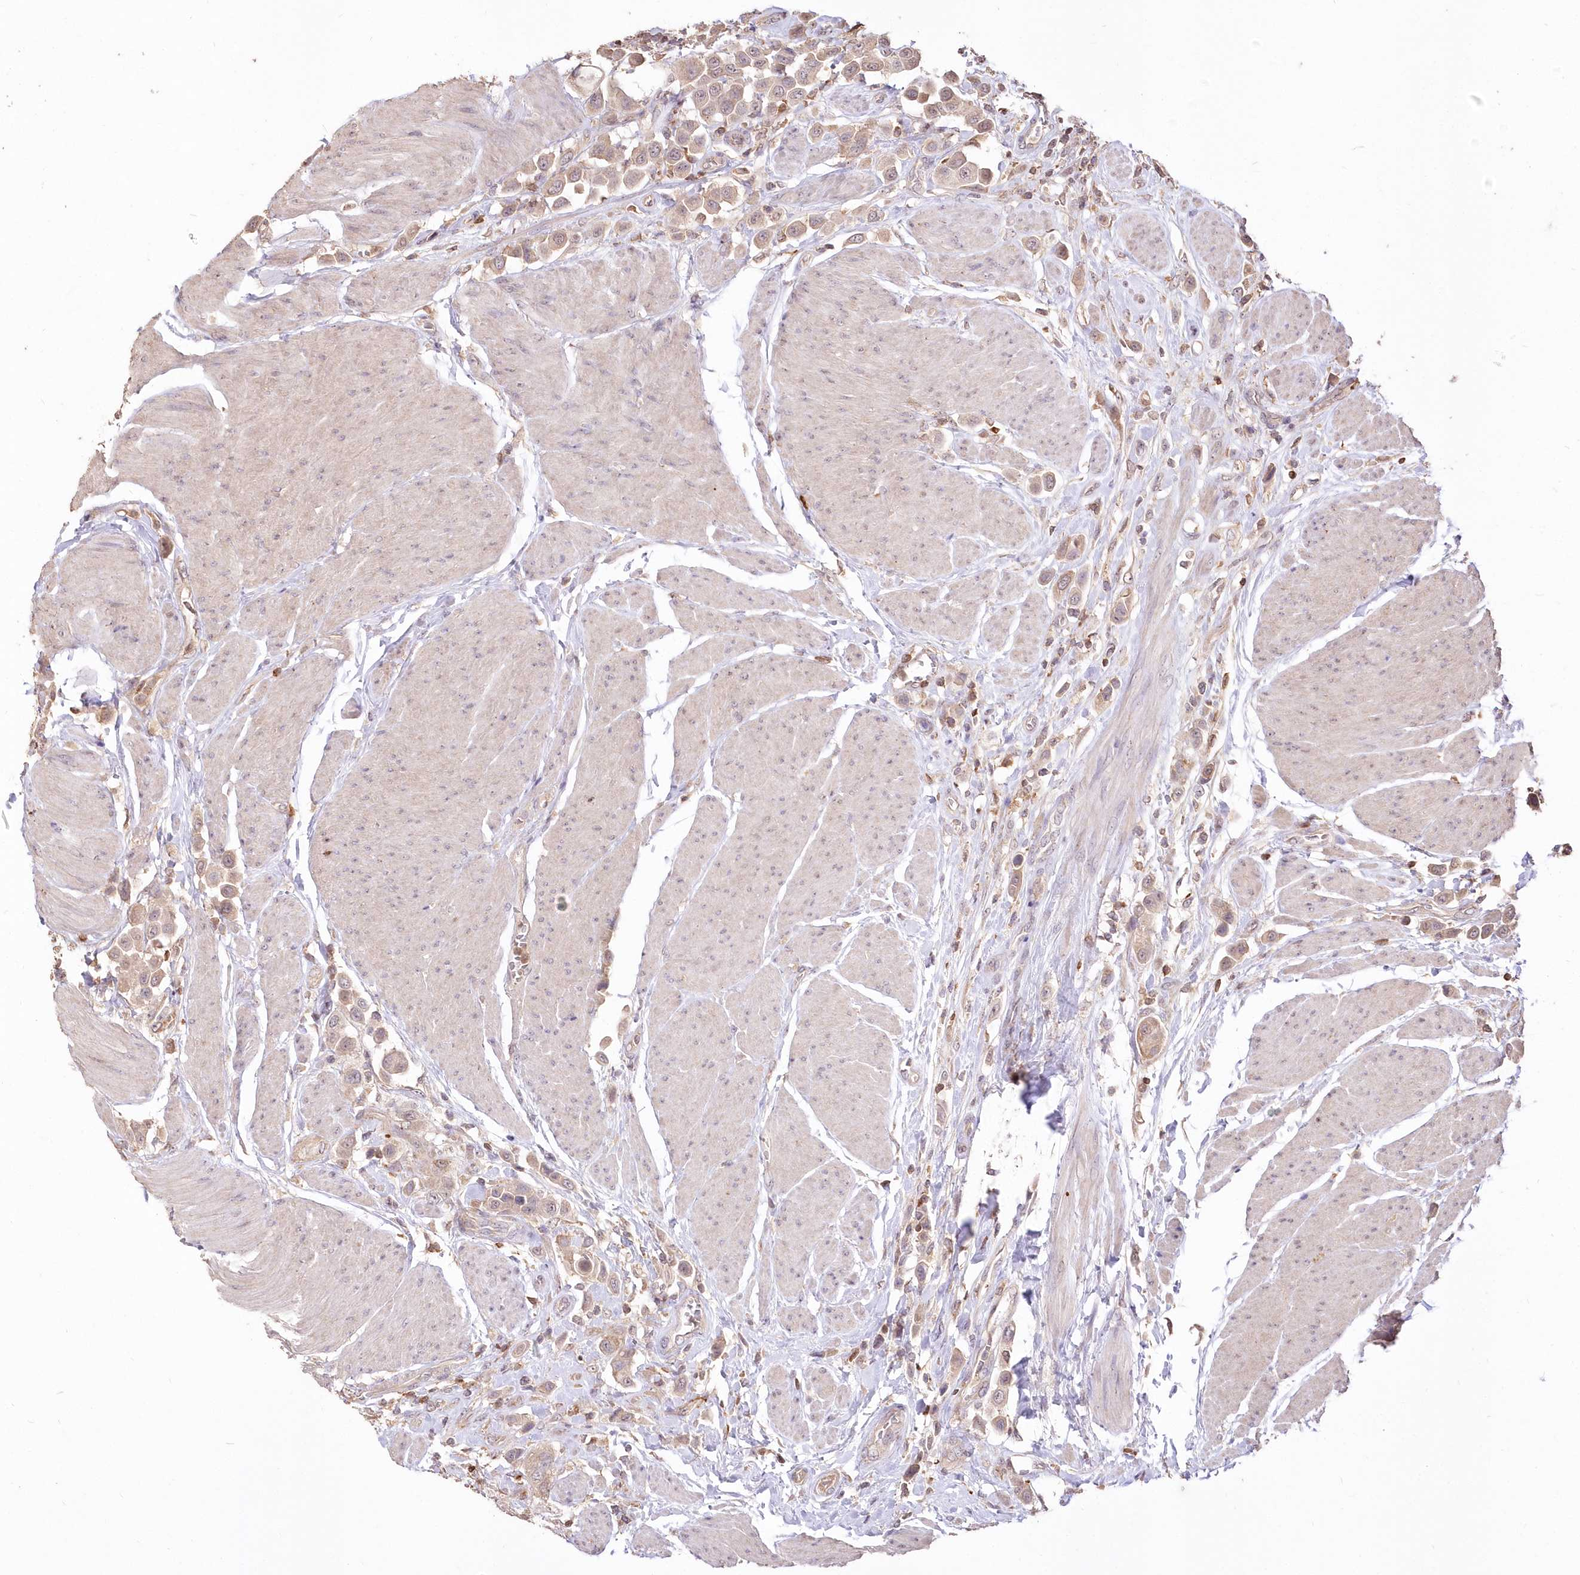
{"staining": {"intensity": "weak", "quantity": "<25%", "location": "cytoplasmic/membranous"}, "tissue": "urothelial cancer", "cell_type": "Tumor cells", "image_type": "cancer", "snomed": [{"axis": "morphology", "description": "Urothelial carcinoma, High grade"}, {"axis": "topography", "description": "Urinary bladder"}], "caption": "Tumor cells are negative for protein expression in human high-grade urothelial carcinoma.", "gene": "STK17B", "patient": {"sex": "male", "age": 50}}